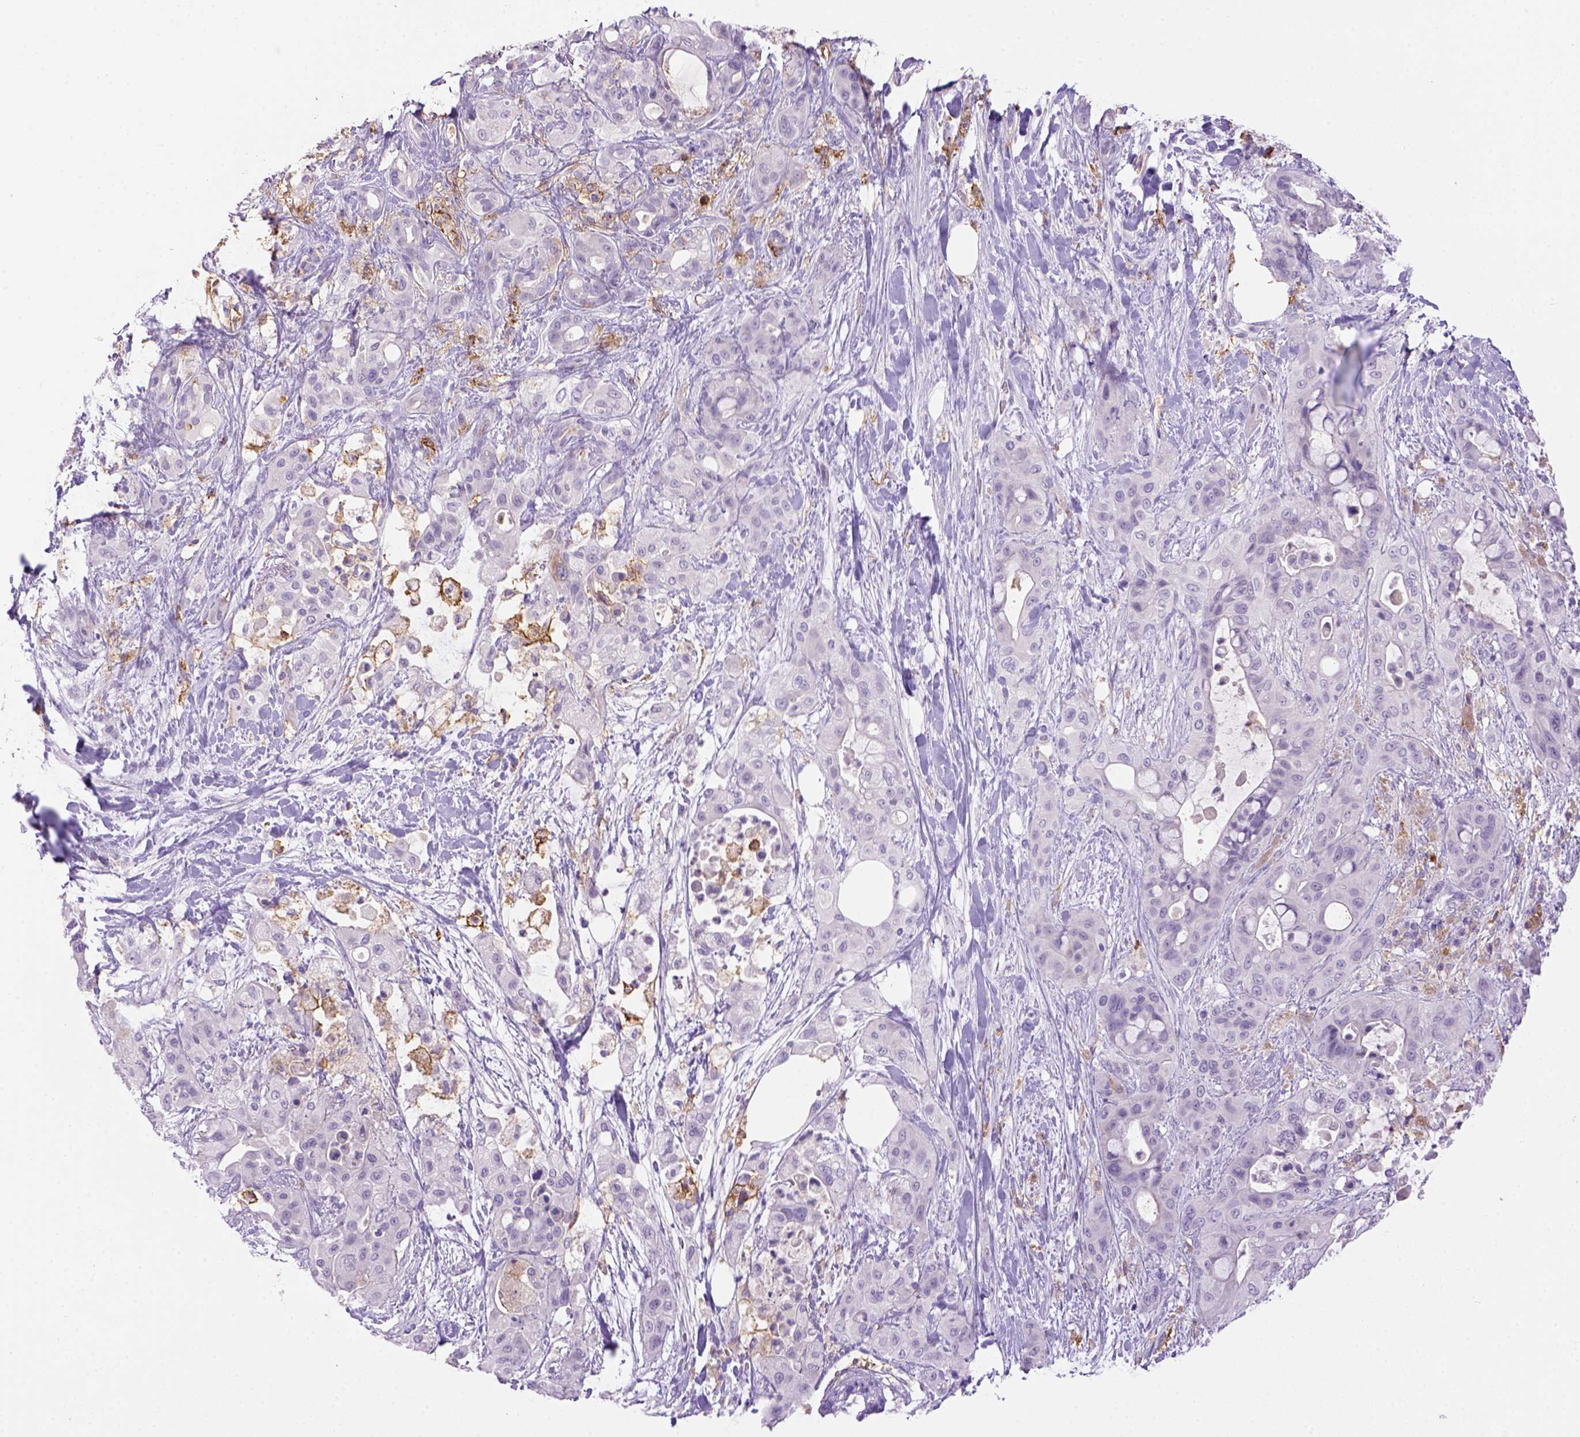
{"staining": {"intensity": "negative", "quantity": "none", "location": "none"}, "tissue": "pancreatic cancer", "cell_type": "Tumor cells", "image_type": "cancer", "snomed": [{"axis": "morphology", "description": "Adenocarcinoma, NOS"}, {"axis": "topography", "description": "Pancreas"}], "caption": "Immunohistochemistry (IHC) of human pancreatic cancer reveals no staining in tumor cells.", "gene": "CD14", "patient": {"sex": "male", "age": 71}}